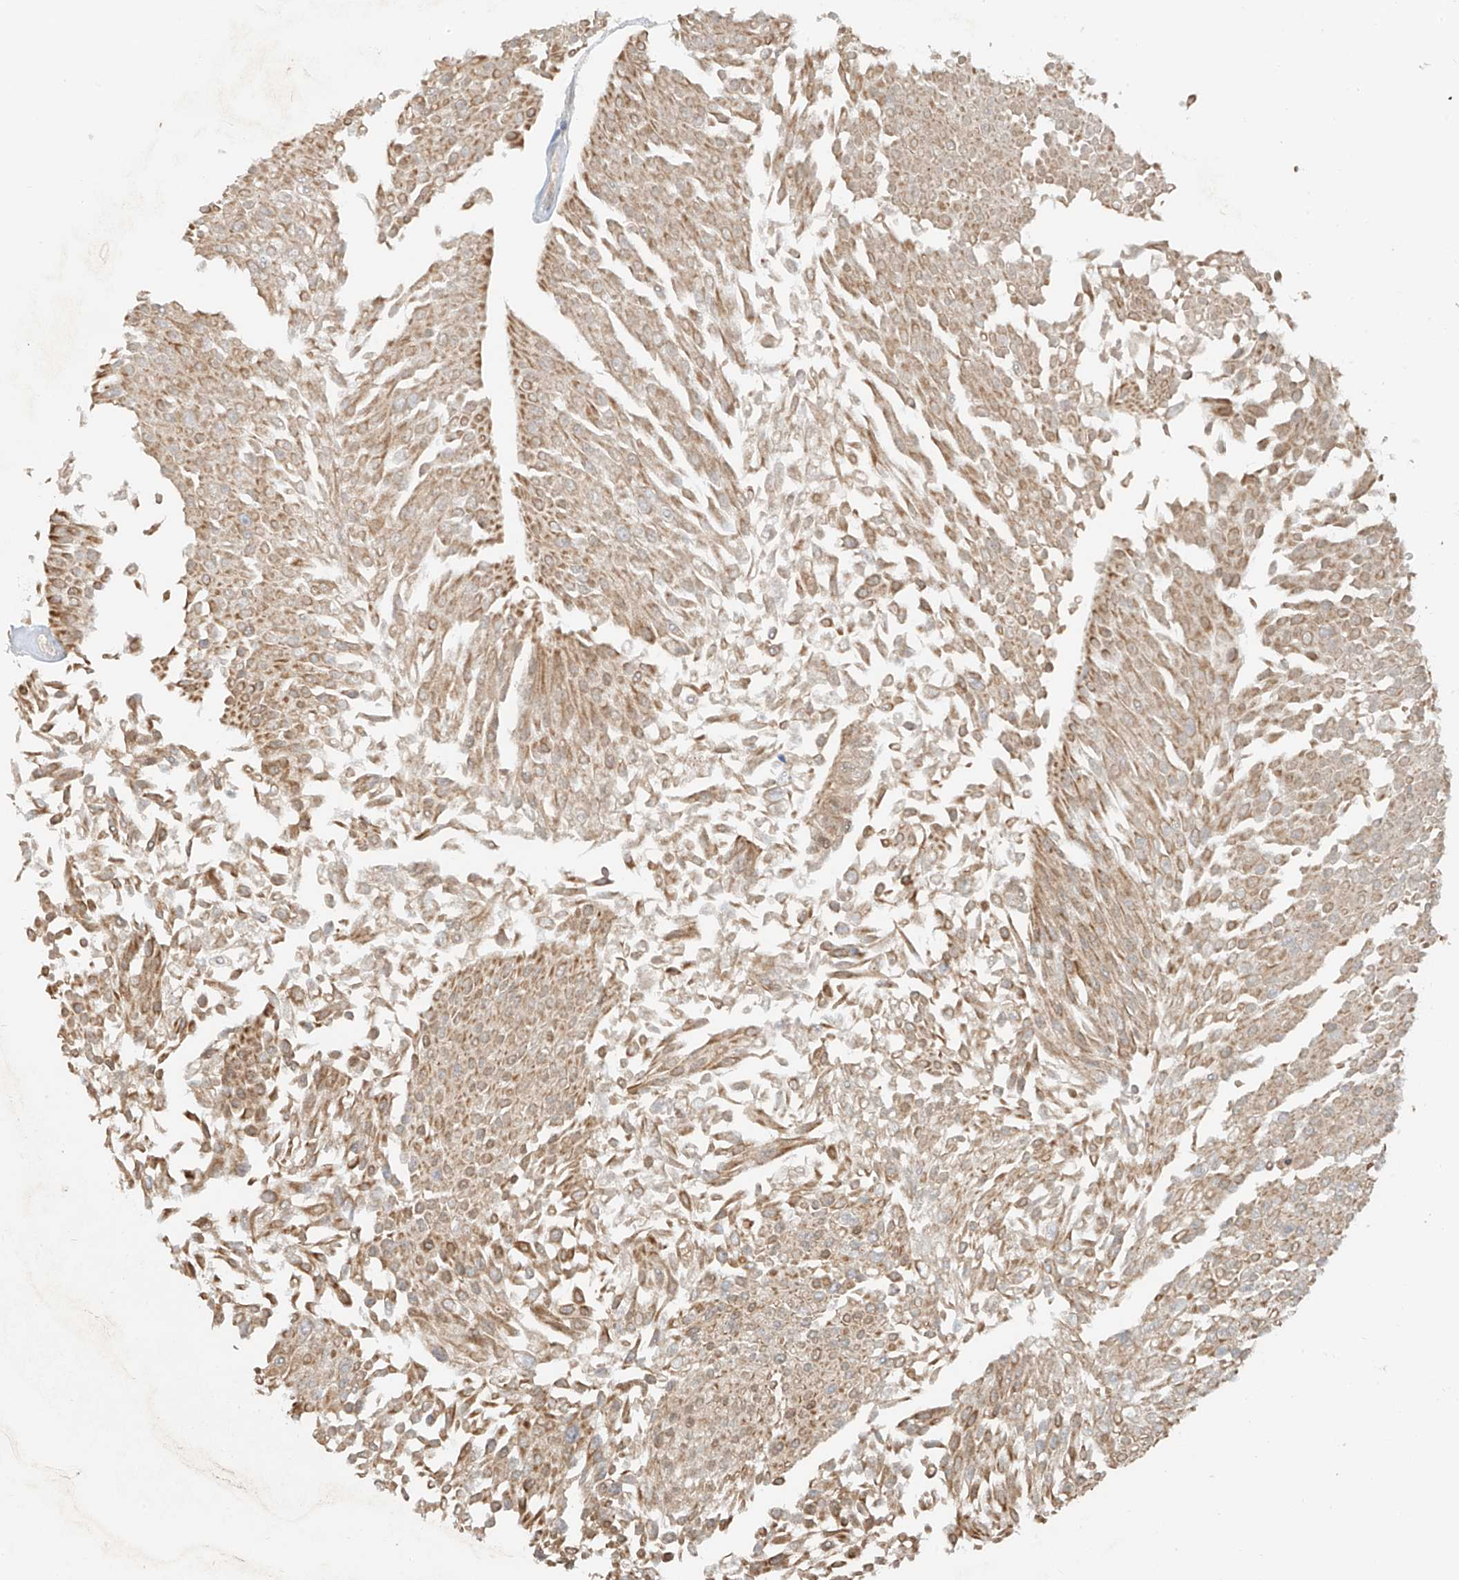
{"staining": {"intensity": "moderate", "quantity": ">75%", "location": "cytoplasmic/membranous"}, "tissue": "urothelial cancer", "cell_type": "Tumor cells", "image_type": "cancer", "snomed": [{"axis": "morphology", "description": "Urothelial carcinoma, Low grade"}, {"axis": "topography", "description": "Urinary bladder"}], "caption": "Urothelial carcinoma (low-grade) stained for a protein exhibits moderate cytoplasmic/membranous positivity in tumor cells.", "gene": "STARD9", "patient": {"sex": "male", "age": 67}}